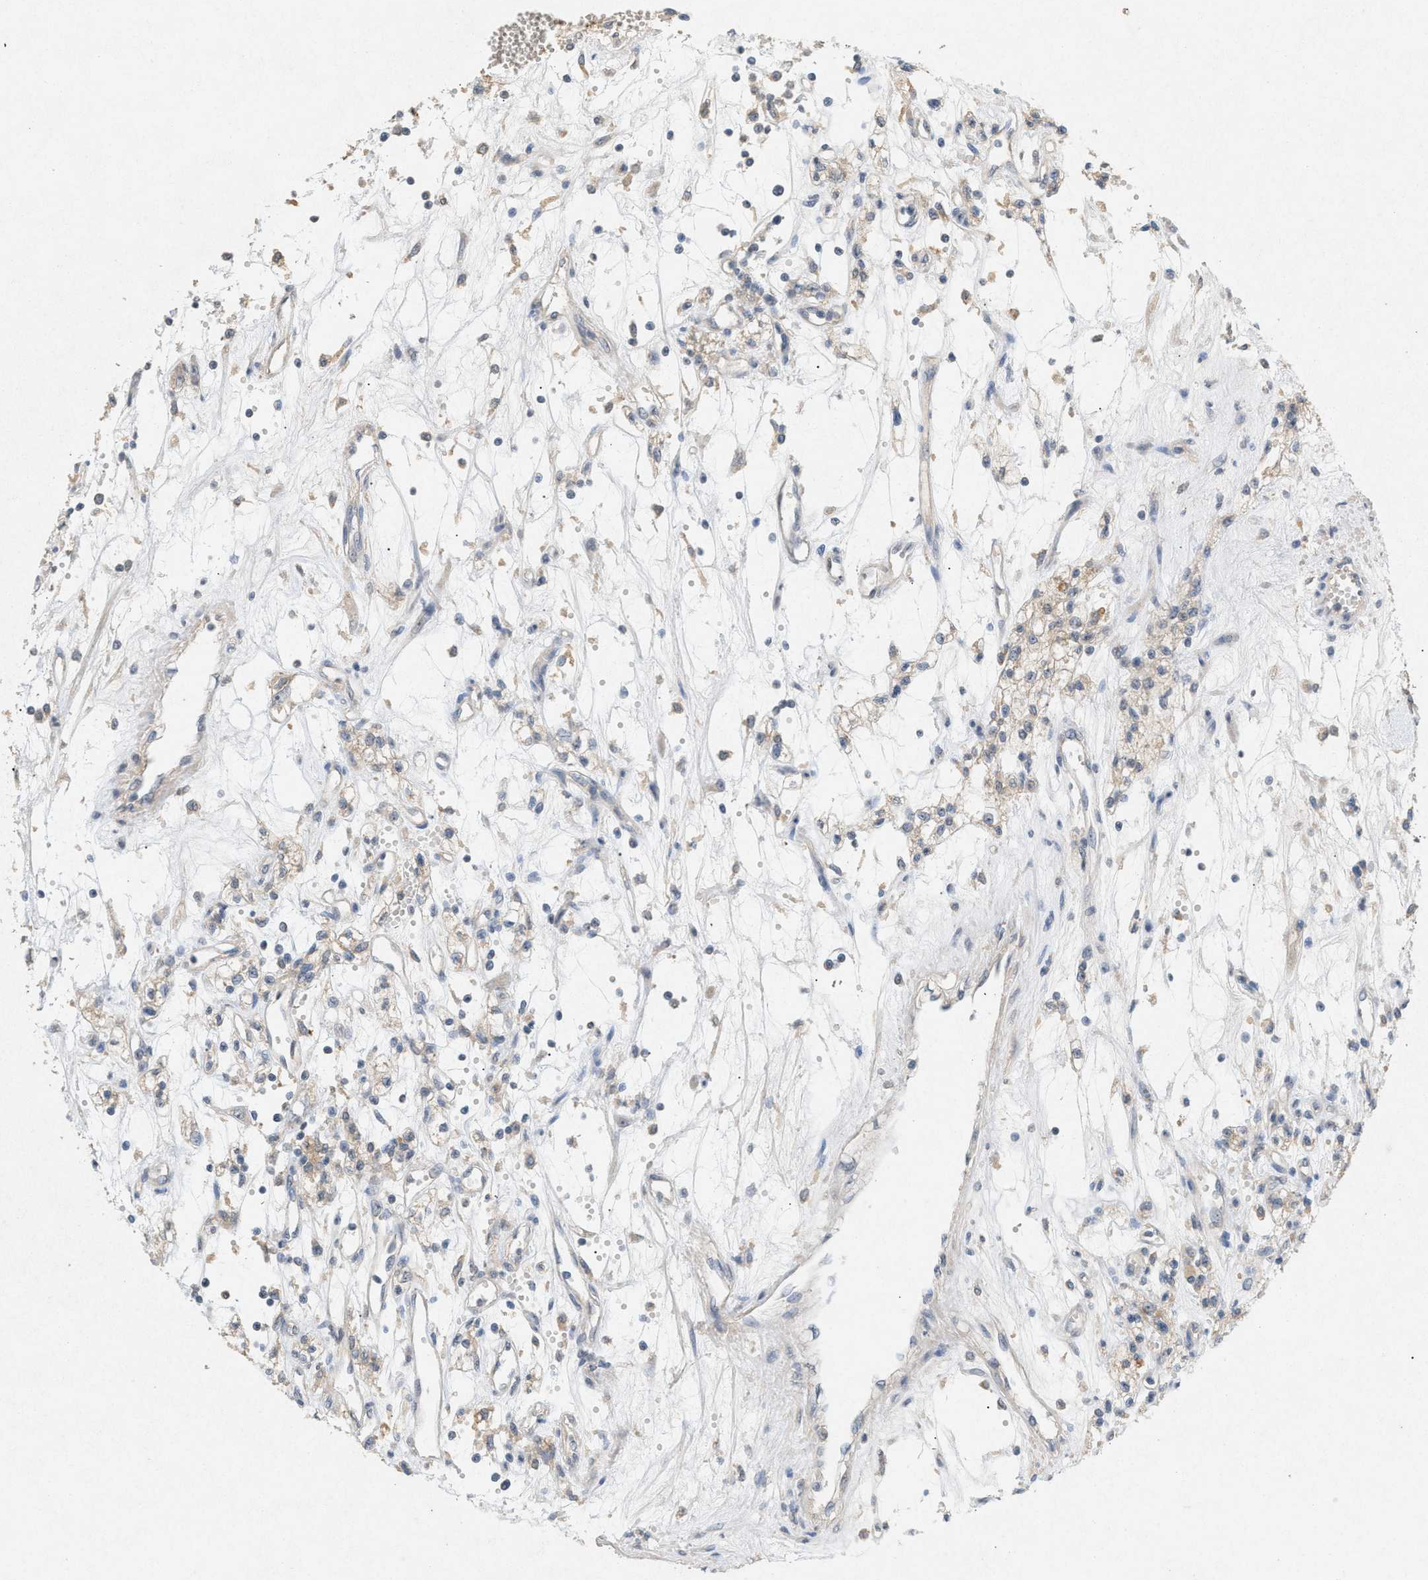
{"staining": {"intensity": "weak", "quantity": "<25%", "location": "cytoplasmic/membranous"}, "tissue": "renal cancer", "cell_type": "Tumor cells", "image_type": "cancer", "snomed": [{"axis": "morphology", "description": "Adenocarcinoma, NOS"}, {"axis": "topography", "description": "Kidney"}], "caption": "IHC photomicrograph of human renal cancer (adenocarcinoma) stained for a protein (brown), which demonstrates no expression in tumor cells.", "gene": "DCAF7", "patient": {"sex": "male", "age": 59}}